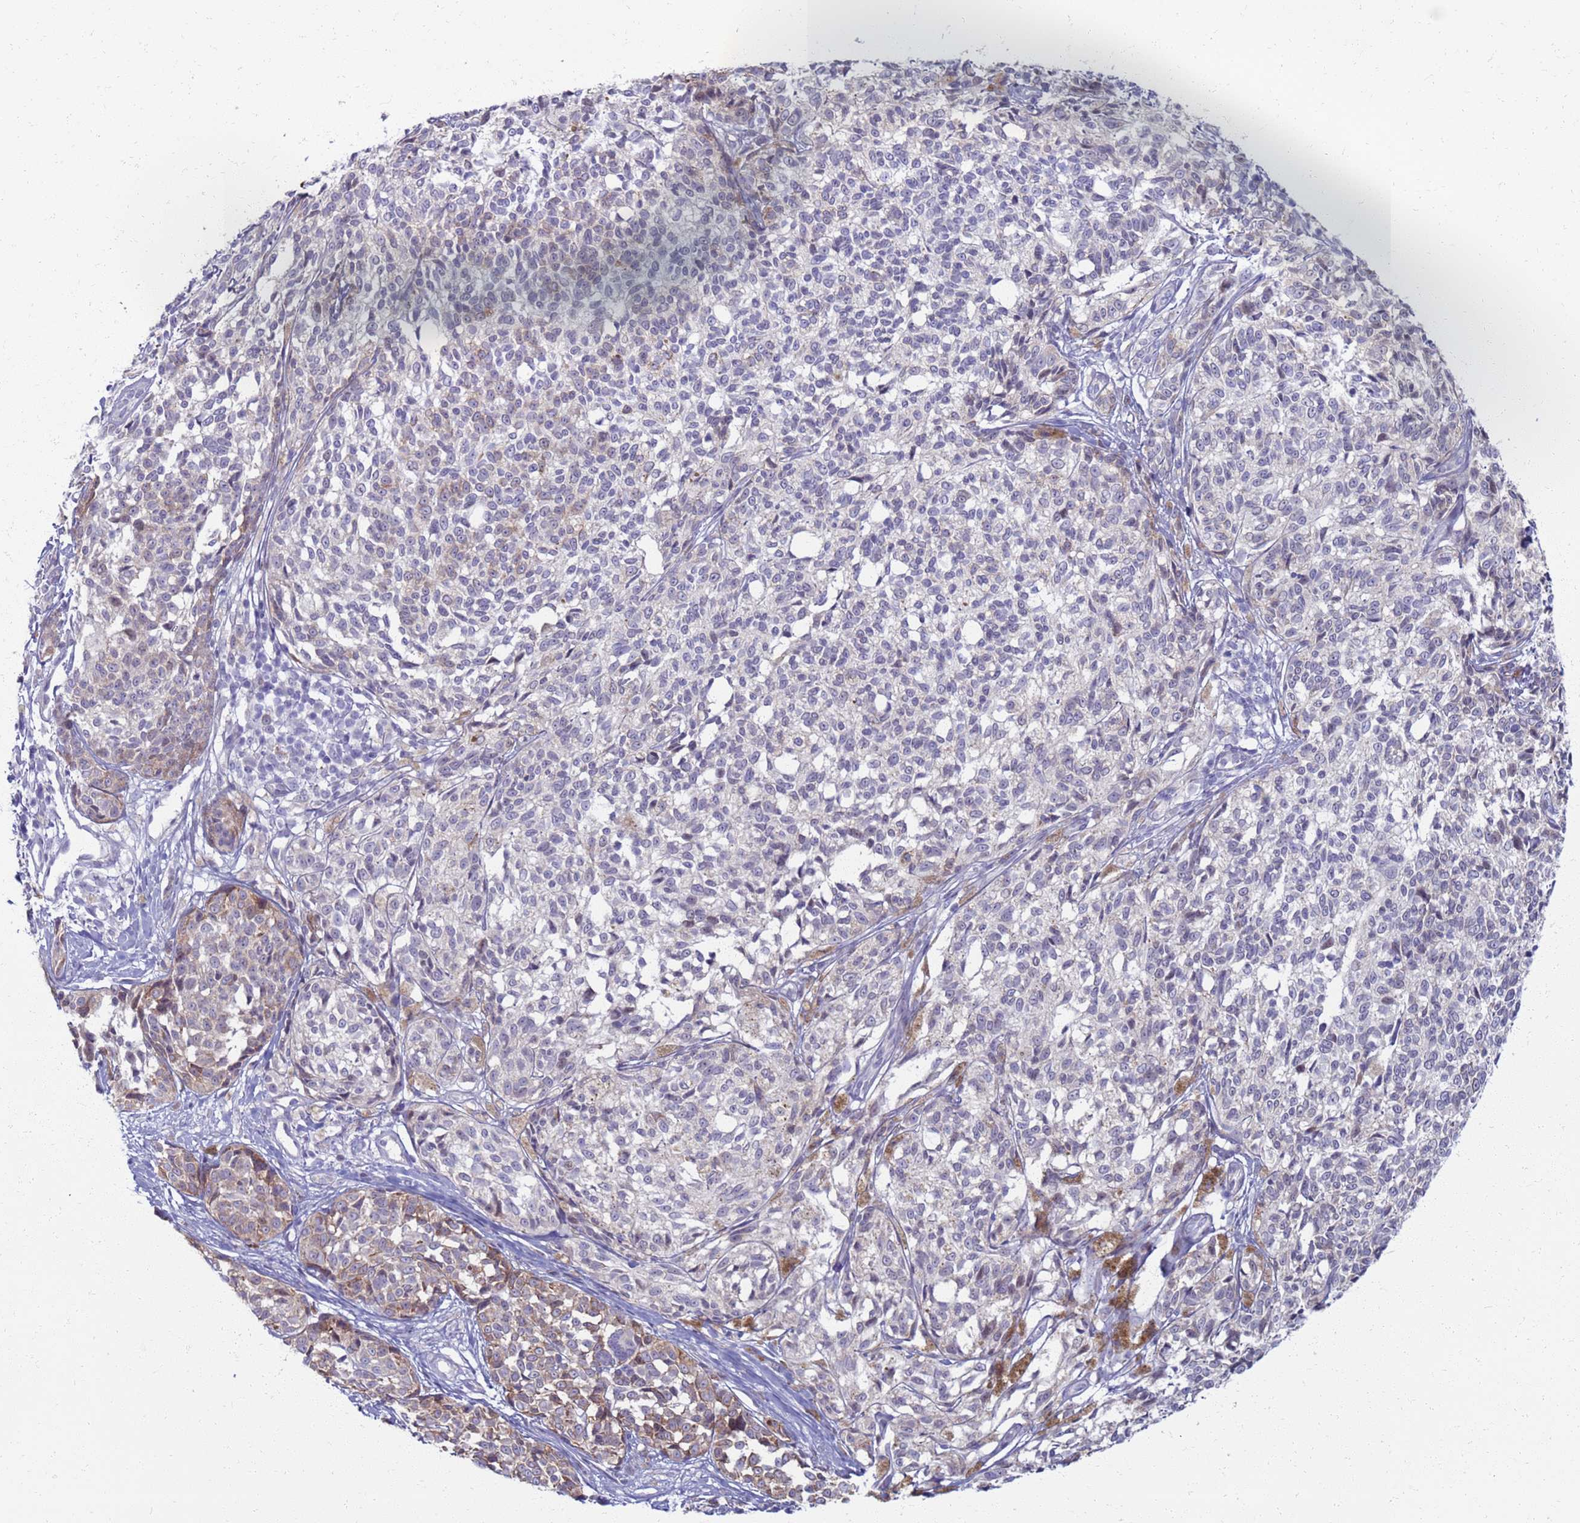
{"staining": {"intensity": "negative", "quantity": "none", "location": "none"}, "tissue": "melanoma", "cell_type": "Tumor cells", "image_type": "cancer", "snomed": [{"axis": "morphology", "description": "Malignant melanoma, NOS"}, {"axis": "topography", "description": "Skin of upper extremity"}], "caption": "Melanoma stained for a protein using IHC reveals no expression tumor cells.", "gene": "CLCA2", "patient": {"sex": "male", "age": 40}}